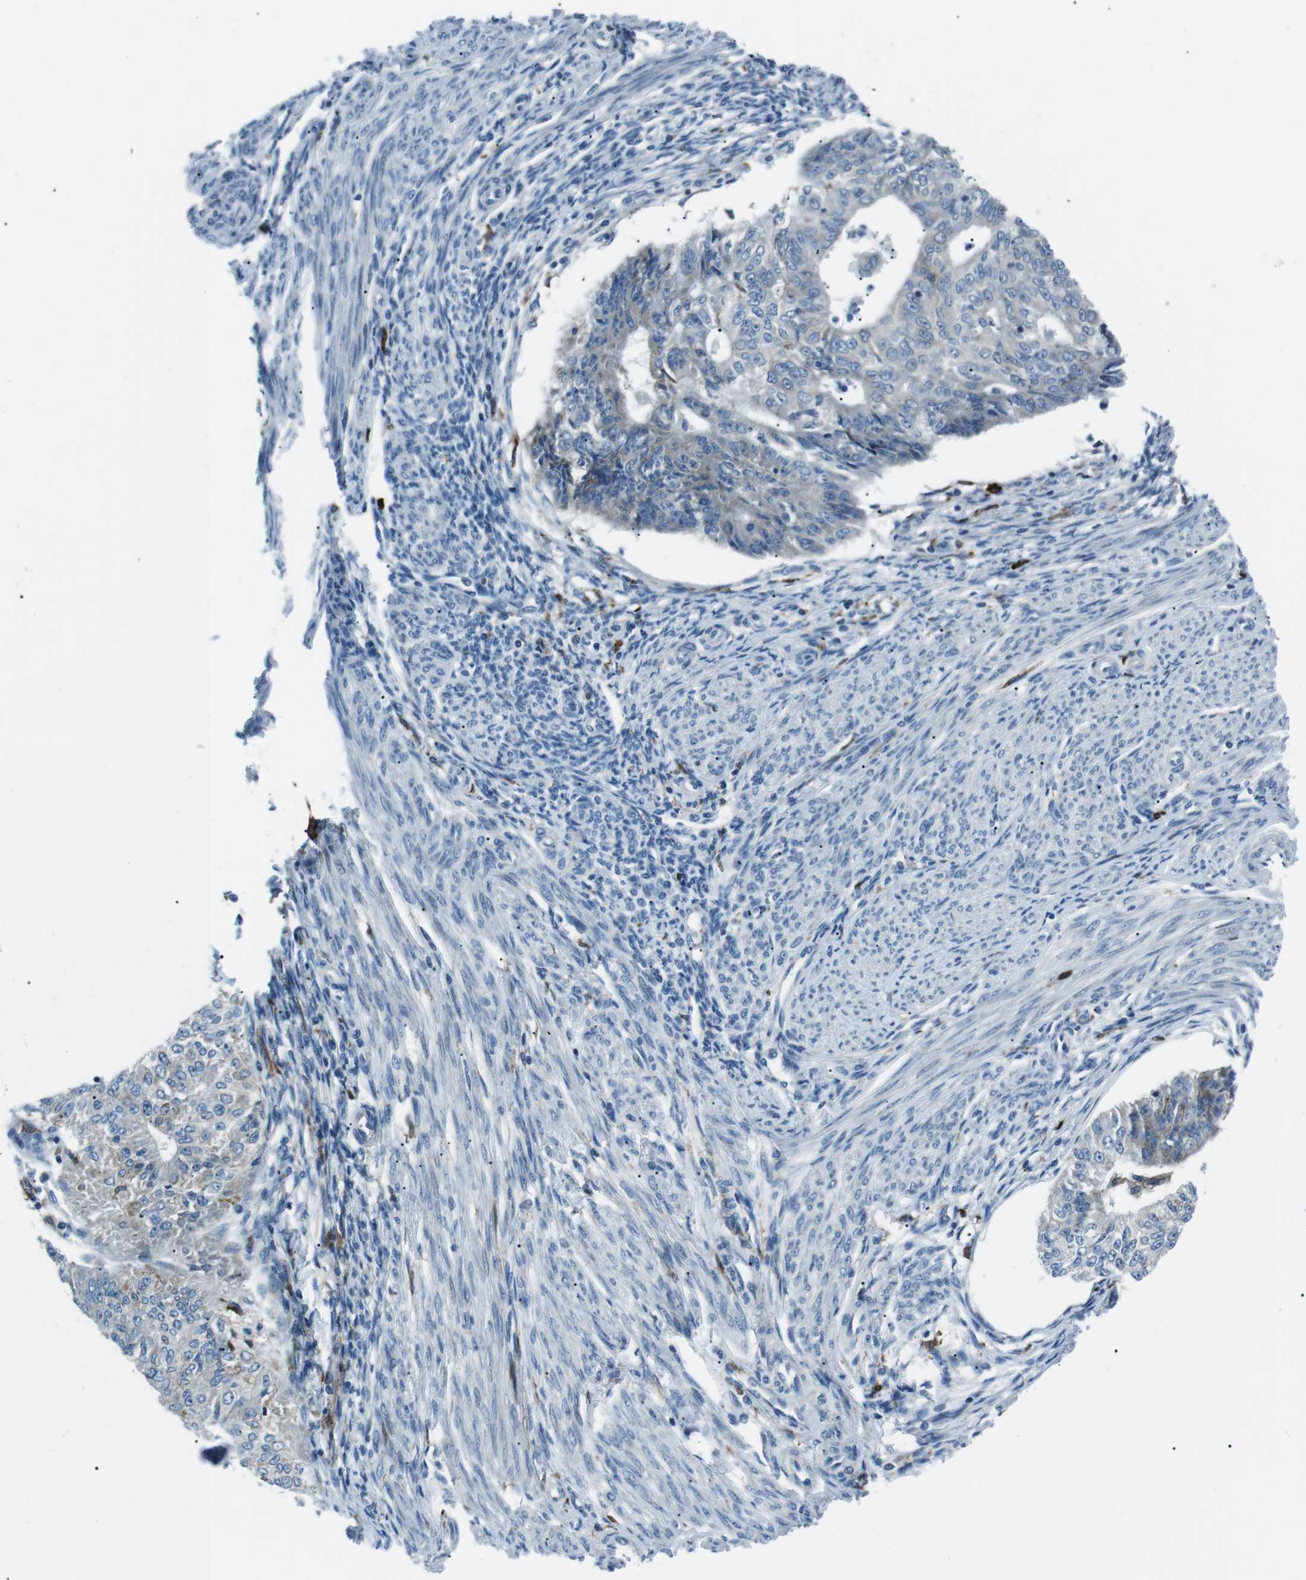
{"staining": {"intensity": "negative", "quantity": "none", "location": "none"}, "tissue": "endometrial cancer", "cell_type": "Tumor cells", "image_type": "cancer", "snomed": [{"axis": "morphology", "description": "Adenocarcinoma, NOS"}, {"axis": "topography", "description": "Endometrium"}], "caption": "This micrograph is of endometrial cancer (adenocarcinoma) stained with immunohistochemistry to label a protein in brown with the nuclei are counter-stained blue. There is no positivity in tumor cells.", "gene": "BLNK", "patient": {"sex": "female", "age": 32}}